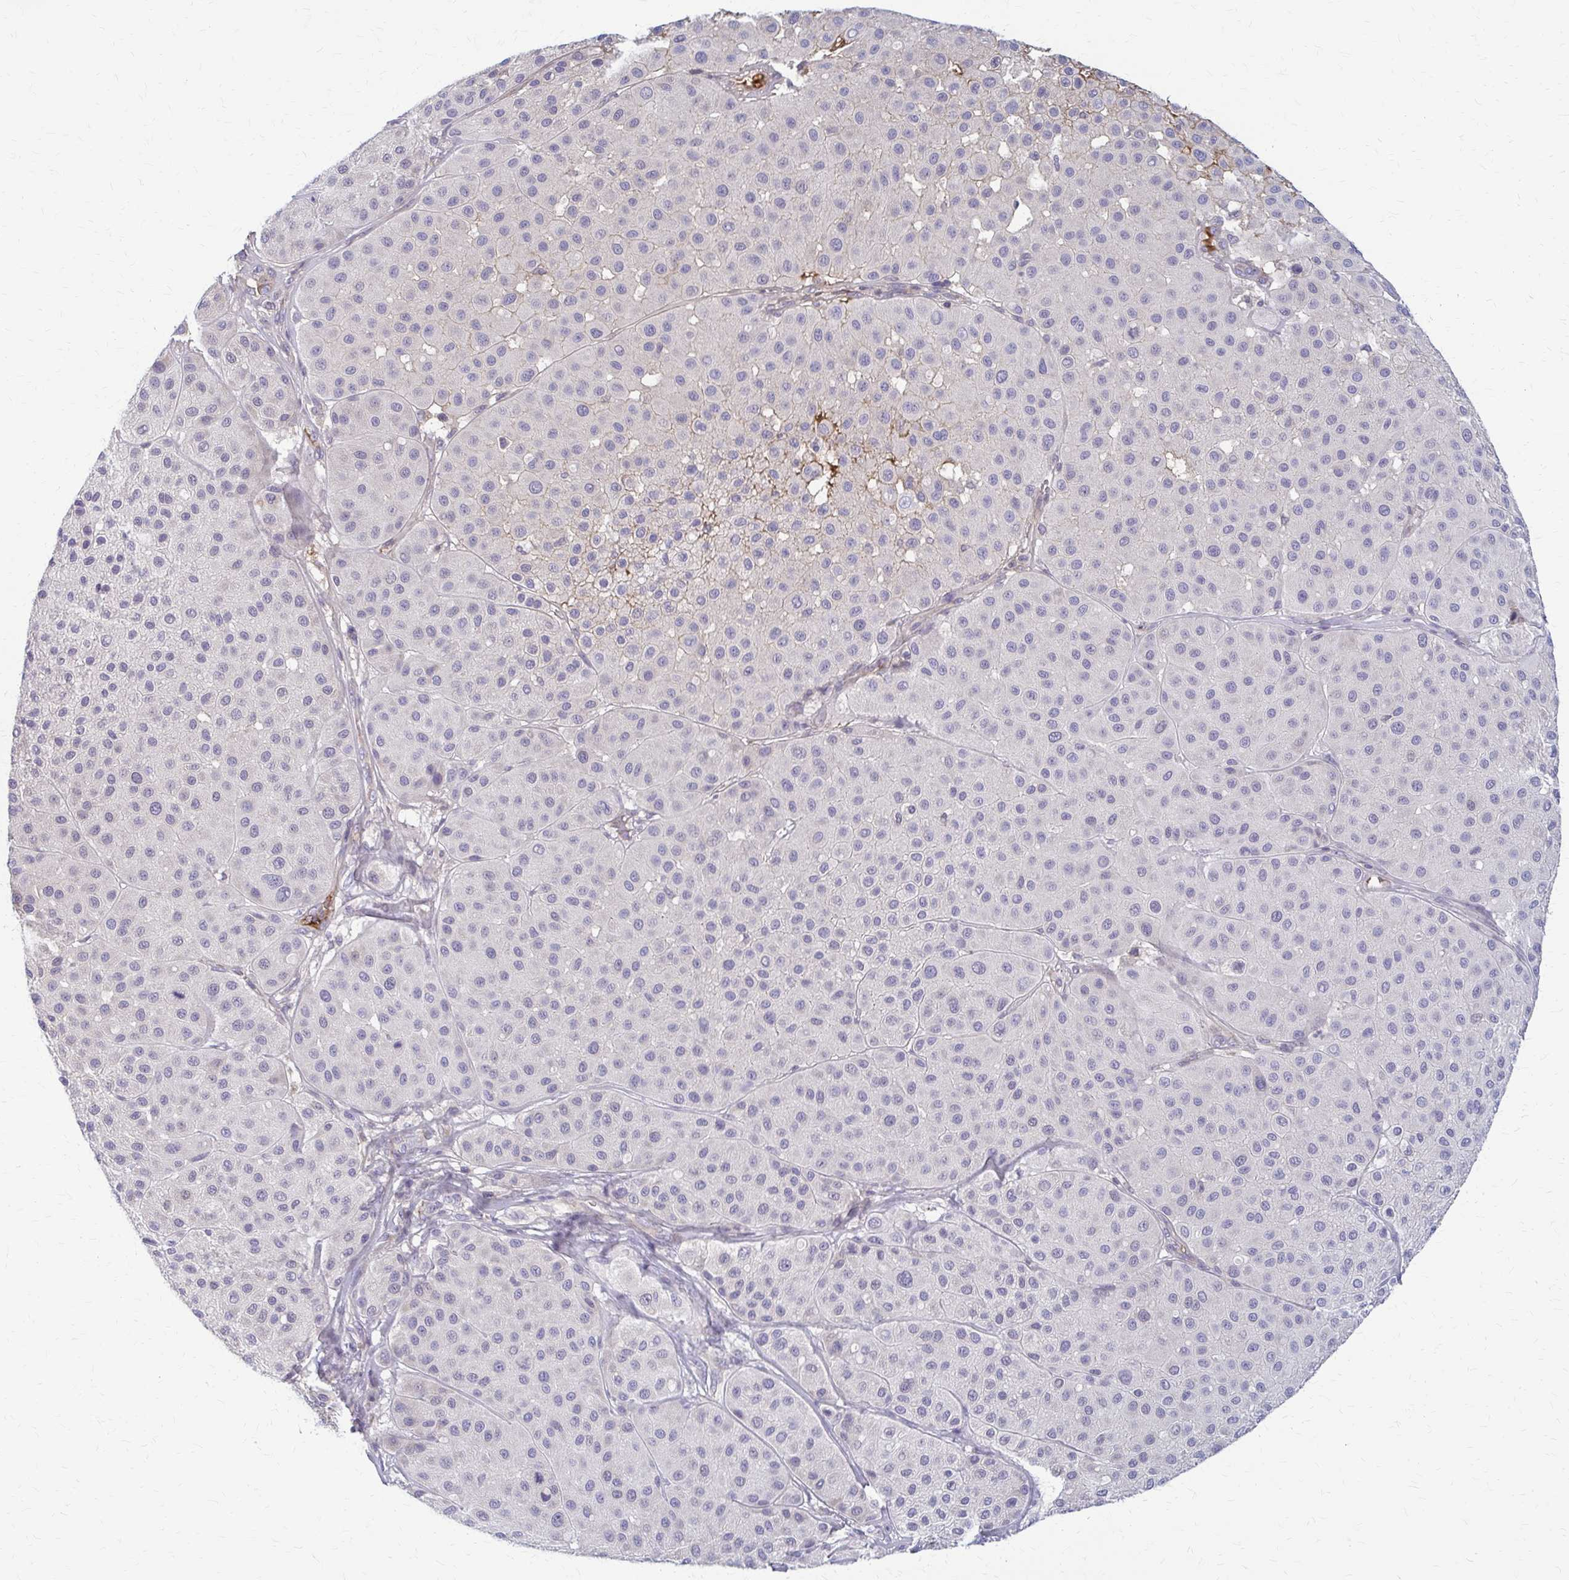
{"staining": {"intensity": "negative", "quantity": "none", "location": "none"}, "tissue": "melanoma", "cell_type": "Tumor cells", "image_type": "cancer", "snomed": [{"axis": "morphology", "description": "Malignant melanoma, Metastatic site"}, {"axis": "topography", "description": "Smooth muscle"}], "caption": "This histopathology image is of melanoma stained with immunohistochemistry (IHC) to label a protein in brown with the nuclei are counter-stained blue. There is no expression in tumor cells.", "gene": "MCRIP2", "patient": {"sex": "male", "age": 41}}